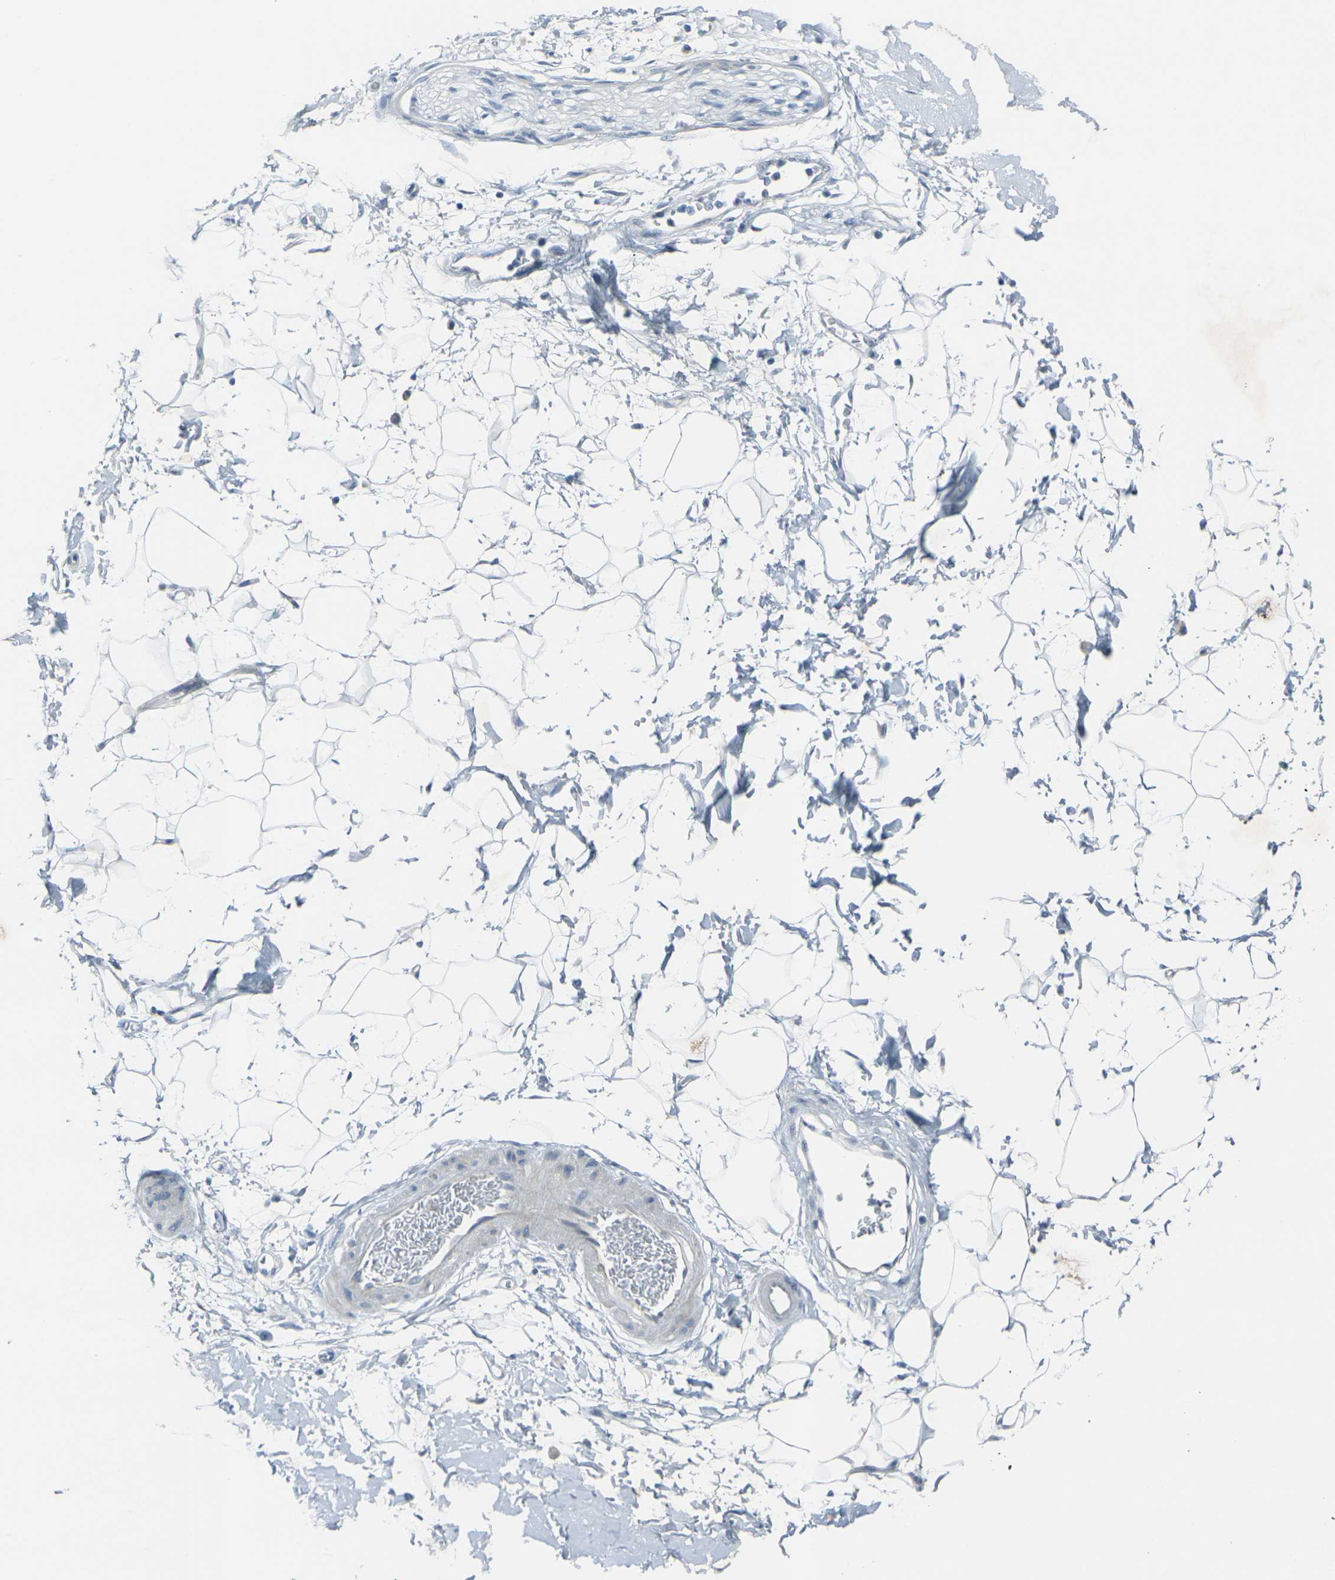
{"staining": {"intensity": "negative", "quantity": "none", "location": "none"}, "tissue": "adipose tissue", "cell_type": "Adipocytes", "image_type": "normal", "snomed": [{"axis": "morphology", "description": "Normal tissue, NOS"}, {"axis": "topography", "description": "Soft tissue"}], "caption": "The IHC image has no significant staining in adipocytes of adipose tissue.", "gene": "ANKRD46", "patient": {"sex": "male", "age": 72}}